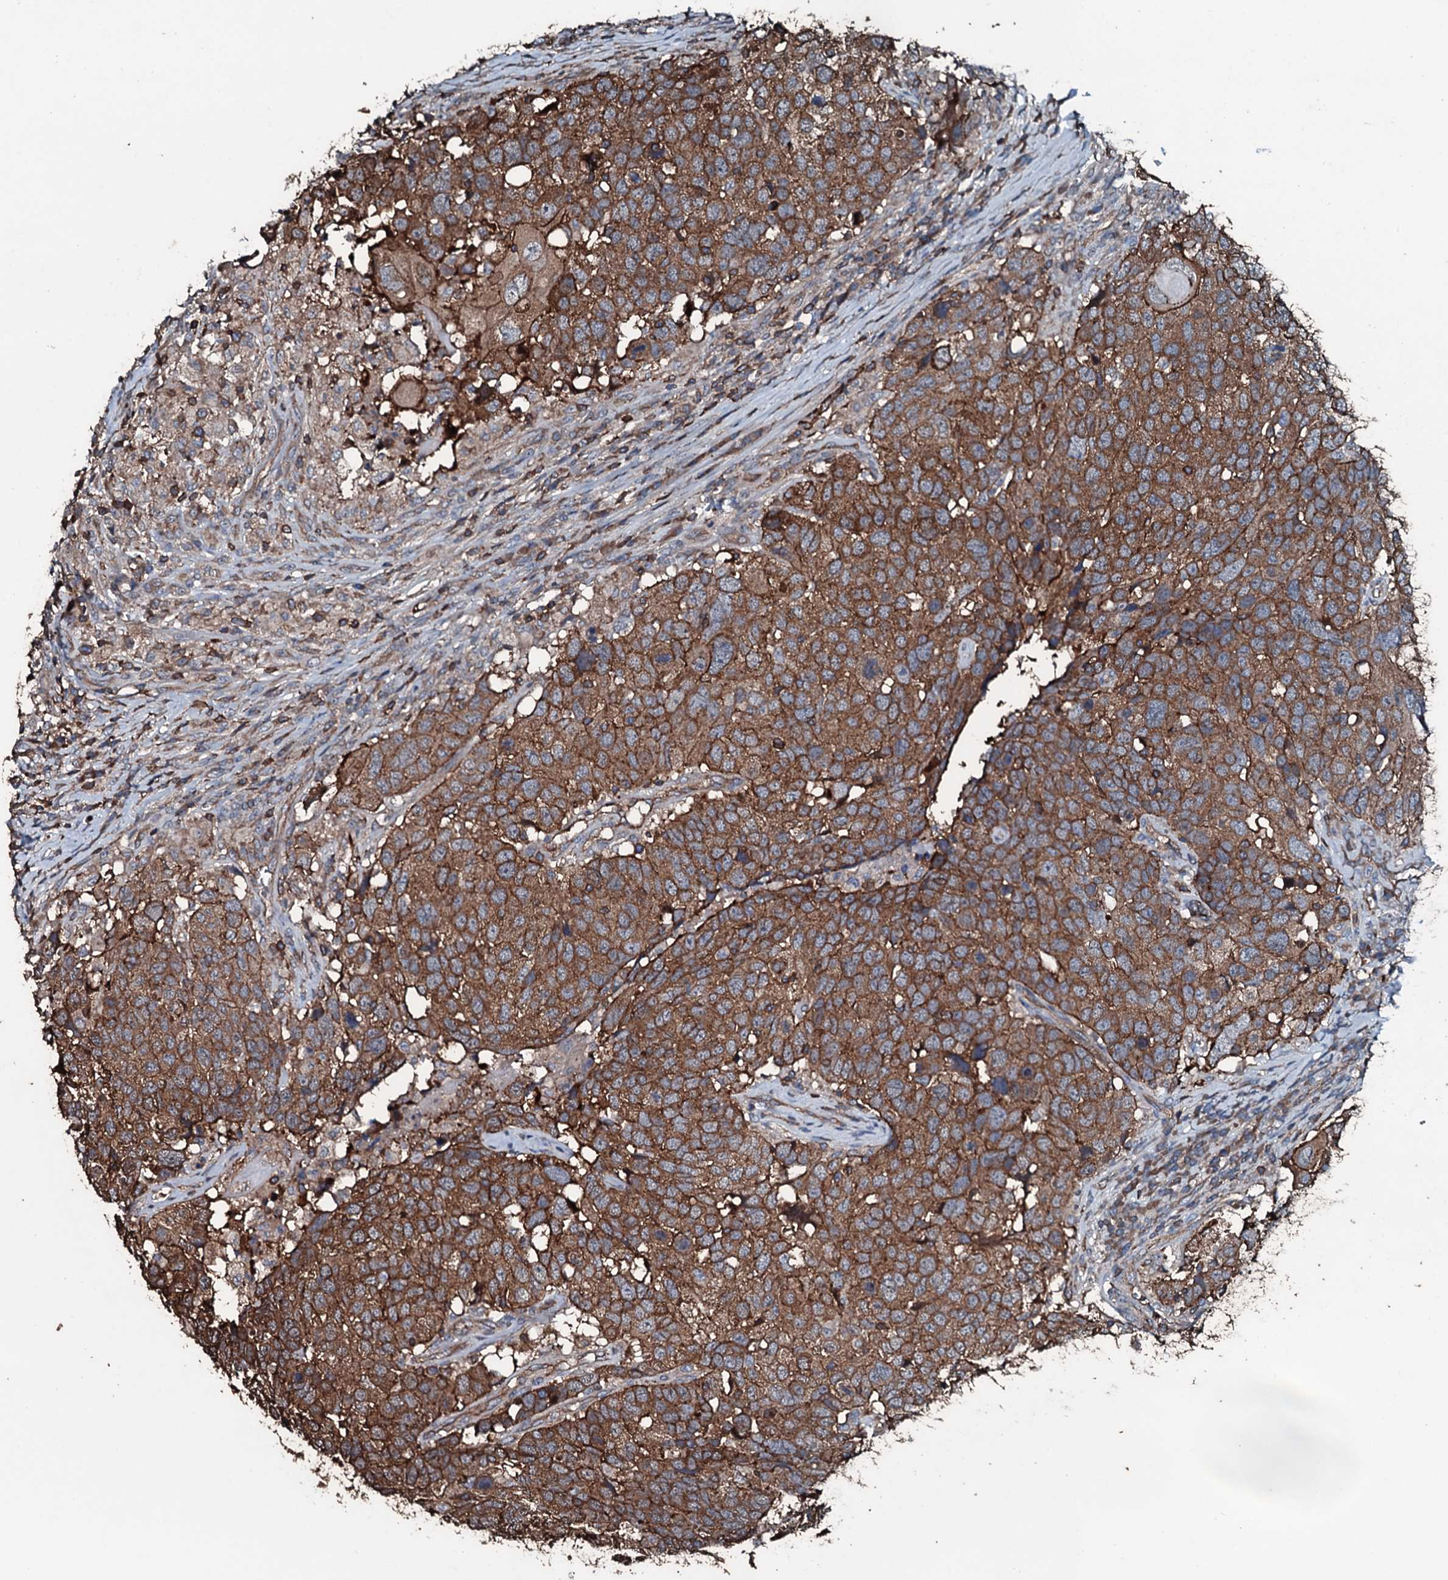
{"staining": {"intensity": "moderate", "quantity": ">75%", "location": "cytoplasmic/membranous"}, "tissue": "head and neck cancer", "cell_type": "Tumor cells", "image_type": "cancer", "snomed": [{"axis": "morphology", "description": "Squamous cell carcinoma, NOS"}, {"axis": "topography", "description": "Head-Neck"}], "caption": "Protein staining of head and neck squamous cell carcinoma tissue demonstrates moderate cytoplasmic/membranous positivity in approximately >75% of tumor cells. The protein of interest is stained brown, and the nuclei are stained in blue (DAB IHC with brightfield microscopy, high magnification).", "gene": "SLC25A38", "patient": {"sex": "male", "age": 66}}